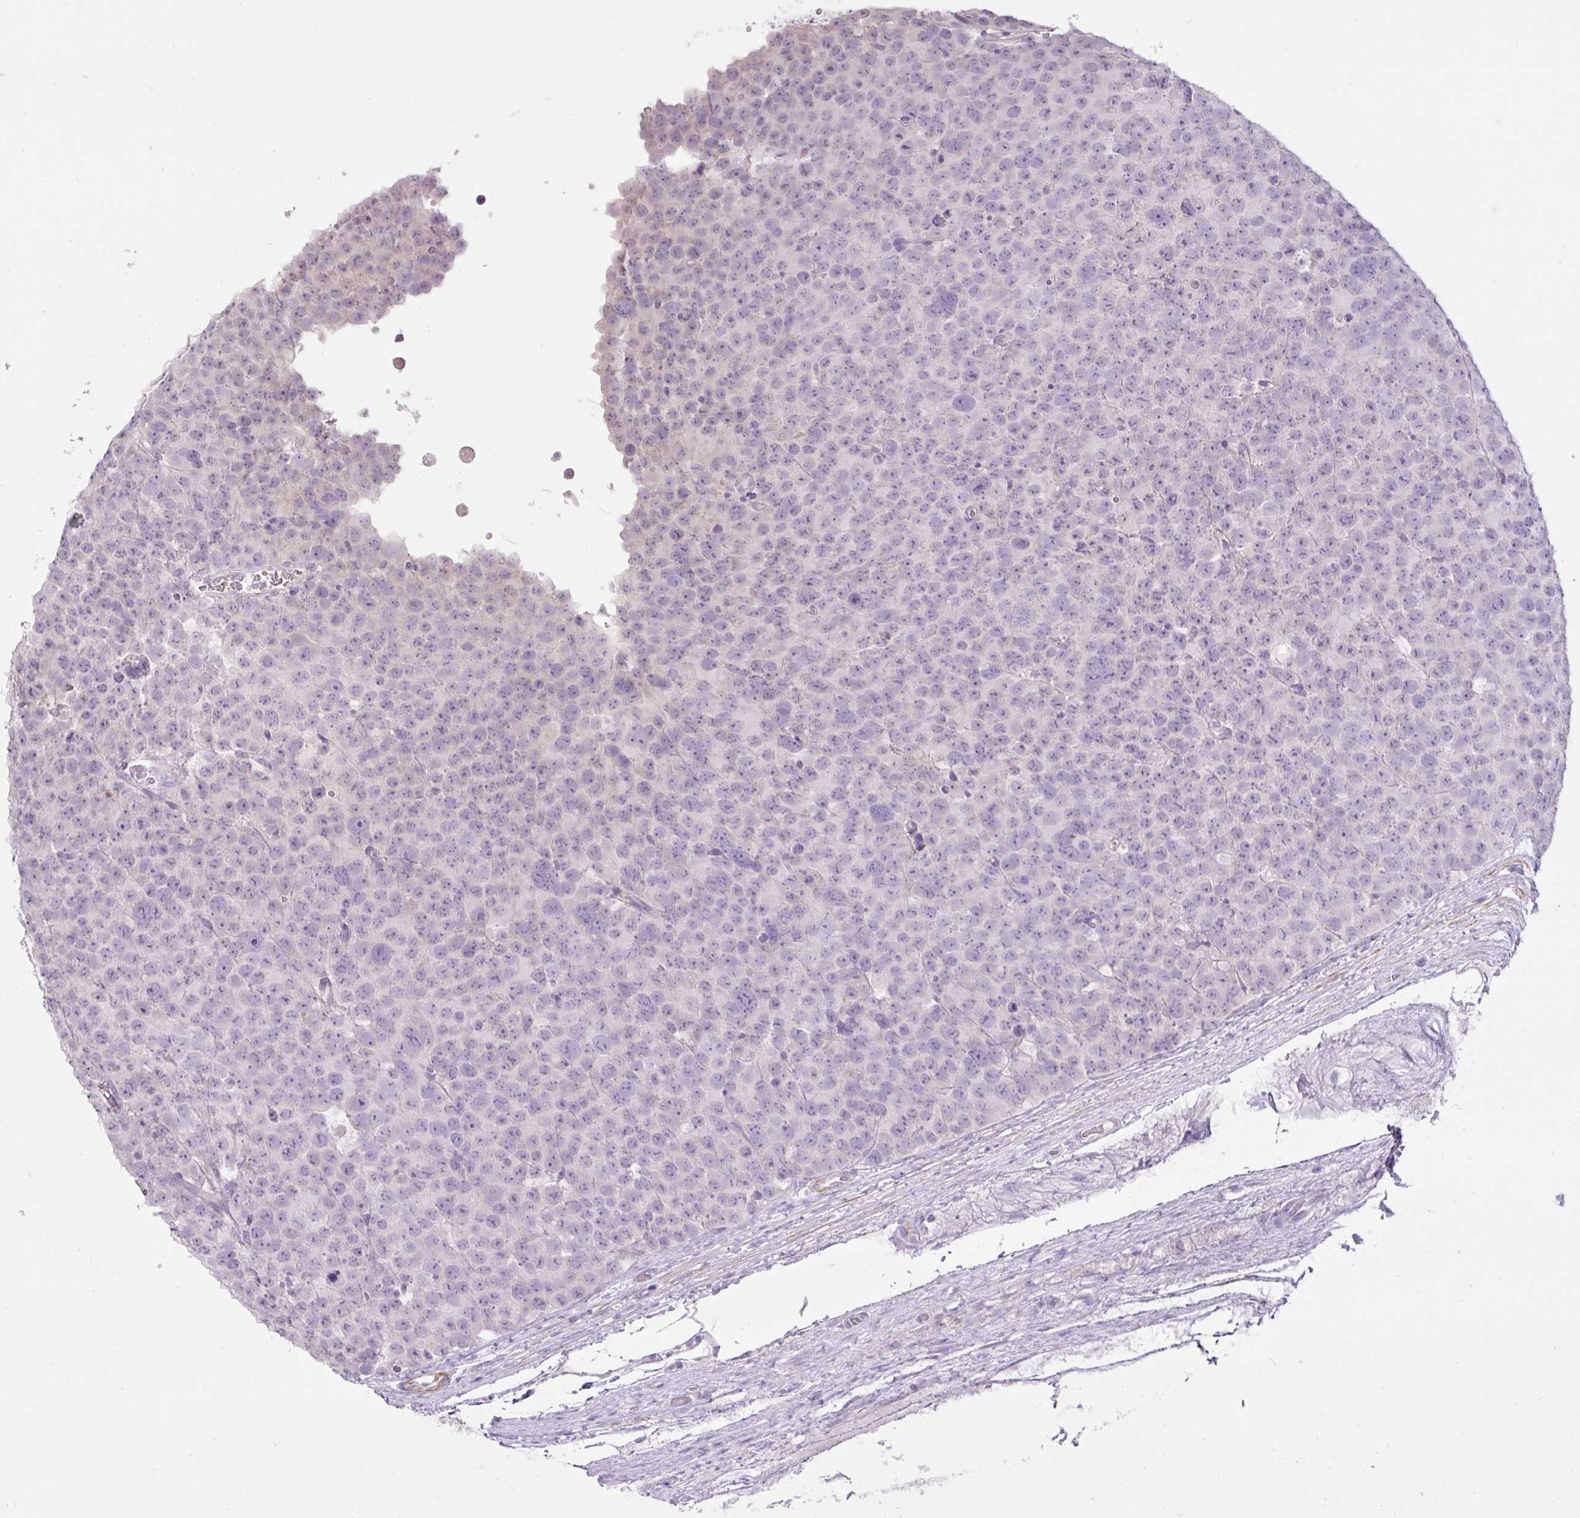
{"staining": {"intensity": "negative", "quantity": "none", "location": "none"}, "tissue": "testis cancer", "cell_type": "Tumor cells", "image_type": "cancer", "snomed": [{"axis": "morphology", "description": "Seminoma, NOS"}, {"axis": "topography", "description": "Testis"}], "caption": "There is no significant staining in tumor cells of seminoma (testis).", "gene": "DIP2A", "patient": {"sex": "male", "age": 71}}